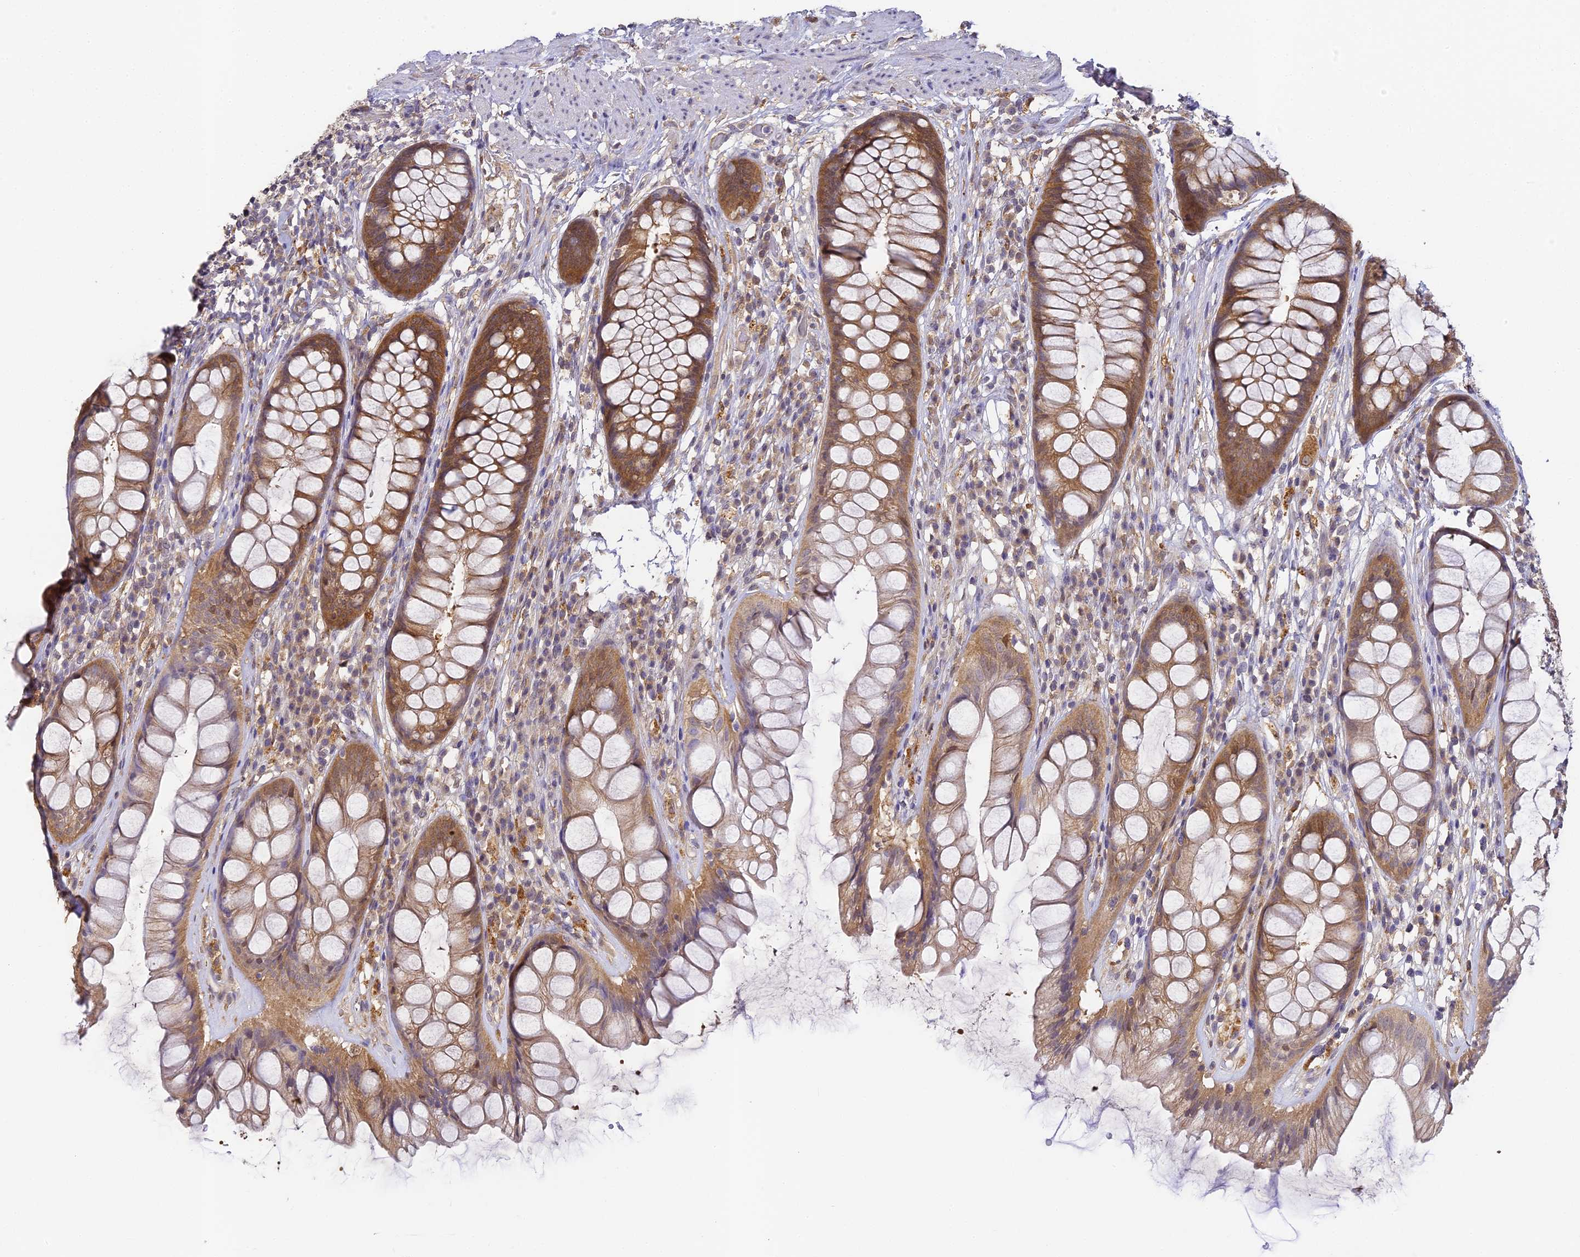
{"staining": {"intensity": "moderate", "quantity": ">75%", "location": "cytoplasmic/membranous"}, "tissue": "rectum", "cell_type": "Glandular cells", "image_type": "normal", "snomed": [{"axis": "morphology", "description": "Normal tissue, NOS"}, {"axis": "topography", "description": "Rectum"}], "caption": "Immunohistochemistry (IHC) histopathology image of benign rectum: human rectum stained using IHC shows medium levels of moderate protein expression localized specifically in the cytoplasmic/membranous of glandular cells, appearing as a cytoplasmic/membranous brown color.", "gene": "YAE1", "patient": {"sex": "male", "age": 74}}